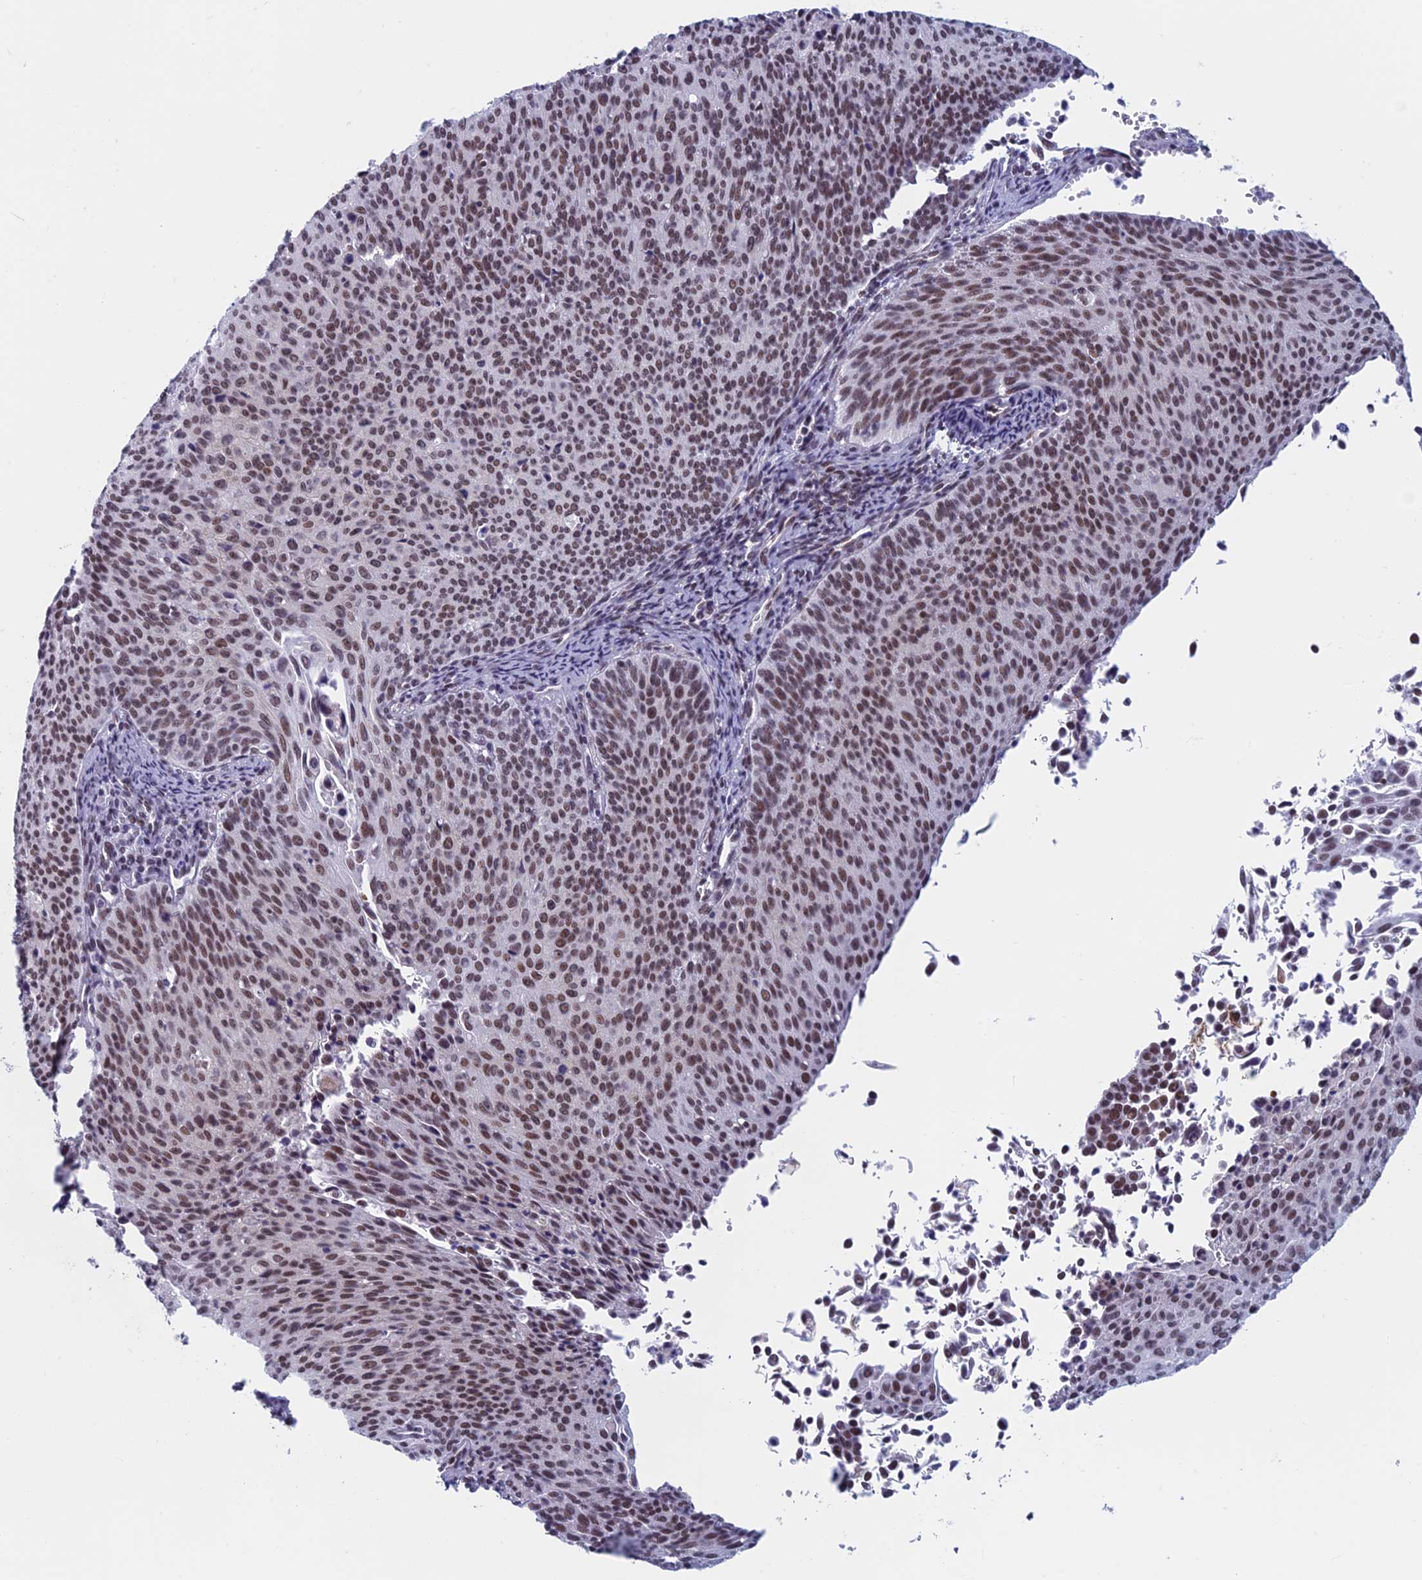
{"staining": {"intensity": "moderate", "quantity": ">75%", "location": "nuclear"}, "tissue": "cervical cancer", "cell_type": "Tumor cells", "image_type": "cancer", "snomed": [{"axis": "morphology", "description": "Squamous cell carcinoma, NOS"}, {"axis": "topography", "description": "Cervix"}], "caption": "Immunohistochemistry micrograph of squamous cell carcinoma (cervical) stained for a protein (brown), which exhibits medium levels of moderate nuclear positivity in approximately >75% of tumor cells.", "gene": "ASH2L", "patient": {"sex": "female", "age": 55}}